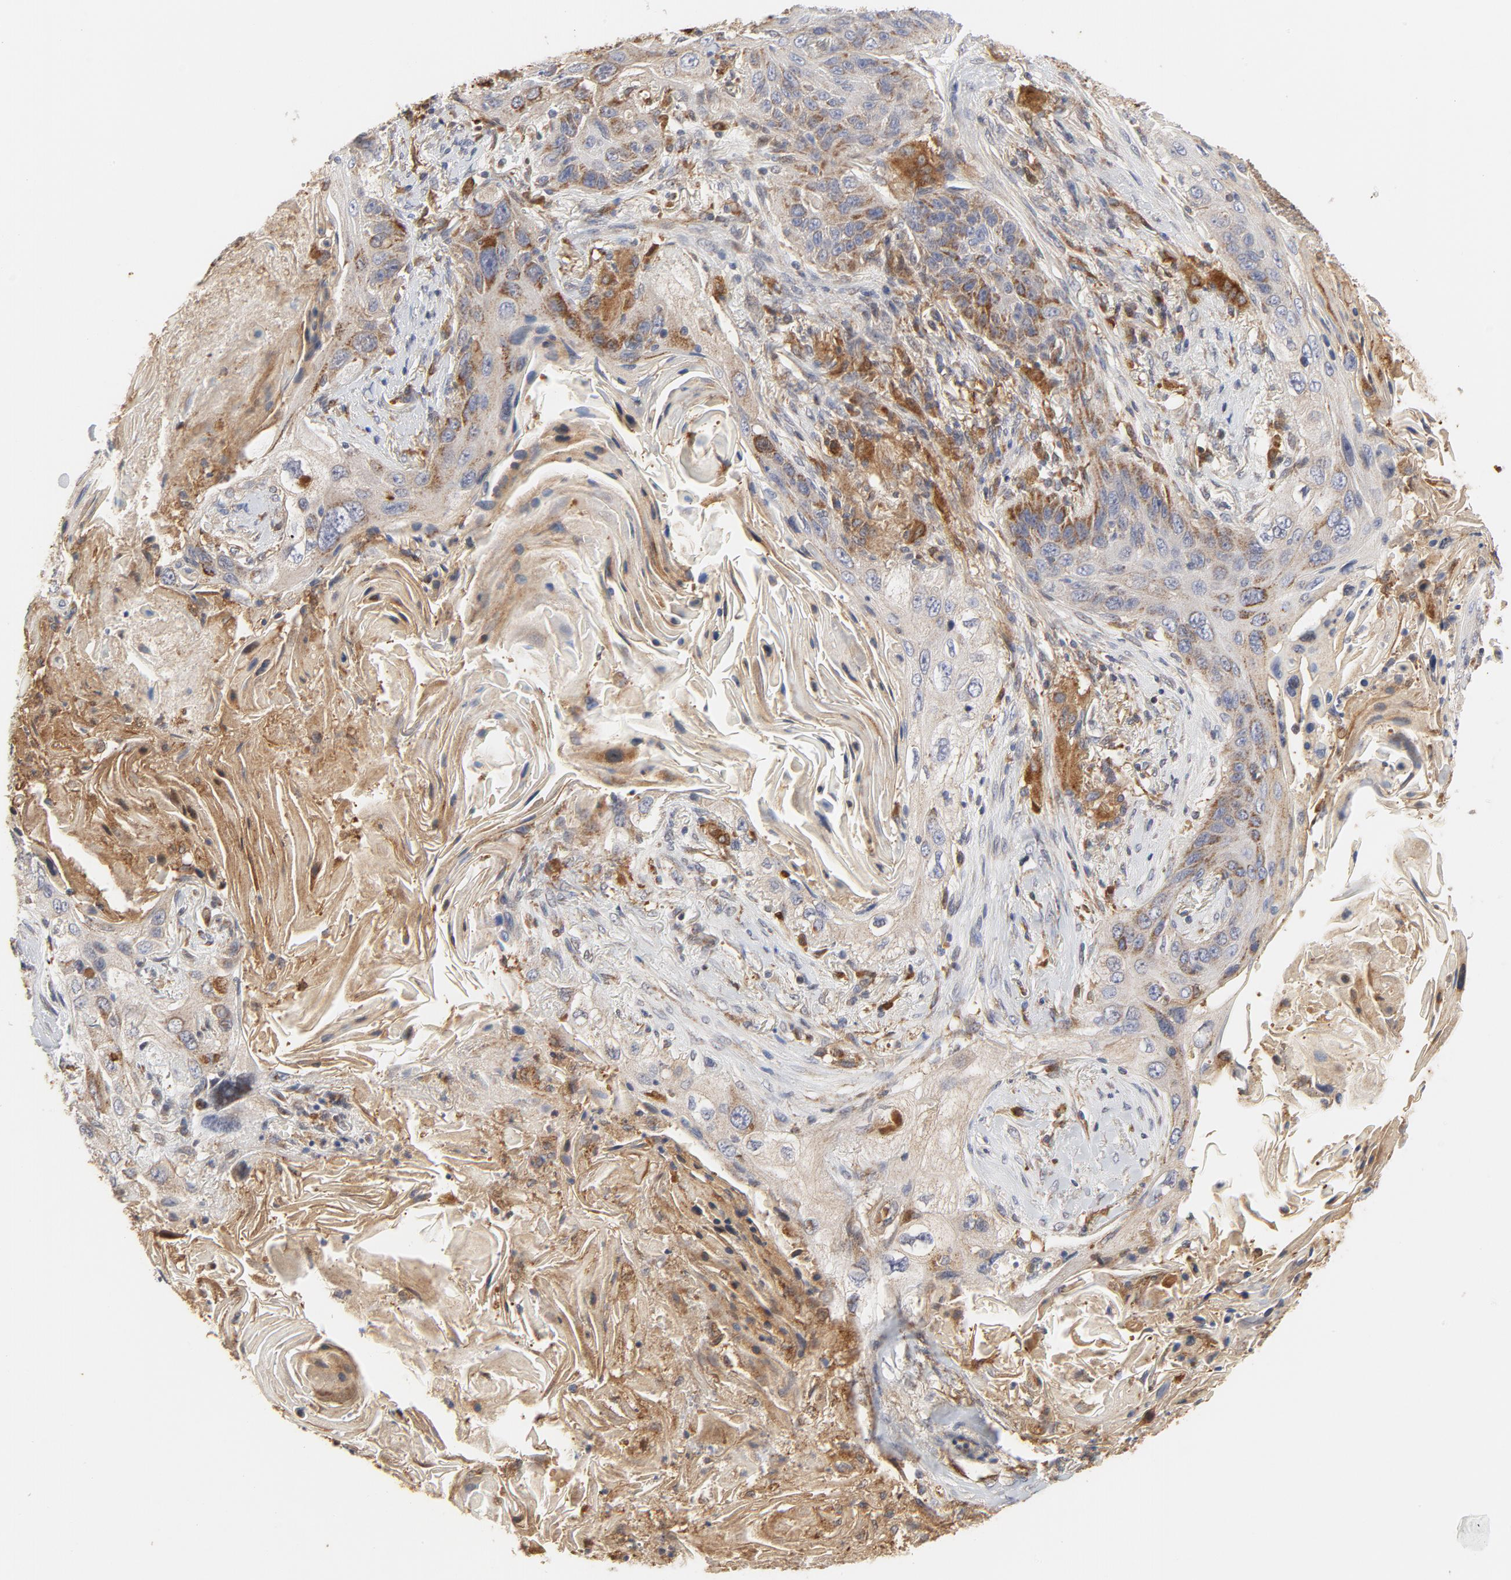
{"staining": {"intensity": "moderate", "quantity": ">75%", "location": "cytoplasmic/membranous"}, "tissue": "lung cancer", "cell_type": "Tumor cells", "image_type": "cancer", "snomed": [{"axis": "morphology", "description": "Squamous cell carcinoma, NOS"}, {"axis": "topography", "description": "Lung"}], "caption": "Immunohistochemistry (DAB (3,3'-diaminobenzidine)) staining of human squamous cell carcinoma (lung) displays moderate cytoplasmic/membranous protein staining in about >75% of tumor cells. (DAB (3,3'-diaminobenzidine) IHC, brown staining for protein, blue staining for nuclei).", "gene": "RAPGEF4", "patient": {"sex": "female", "age": 67}}